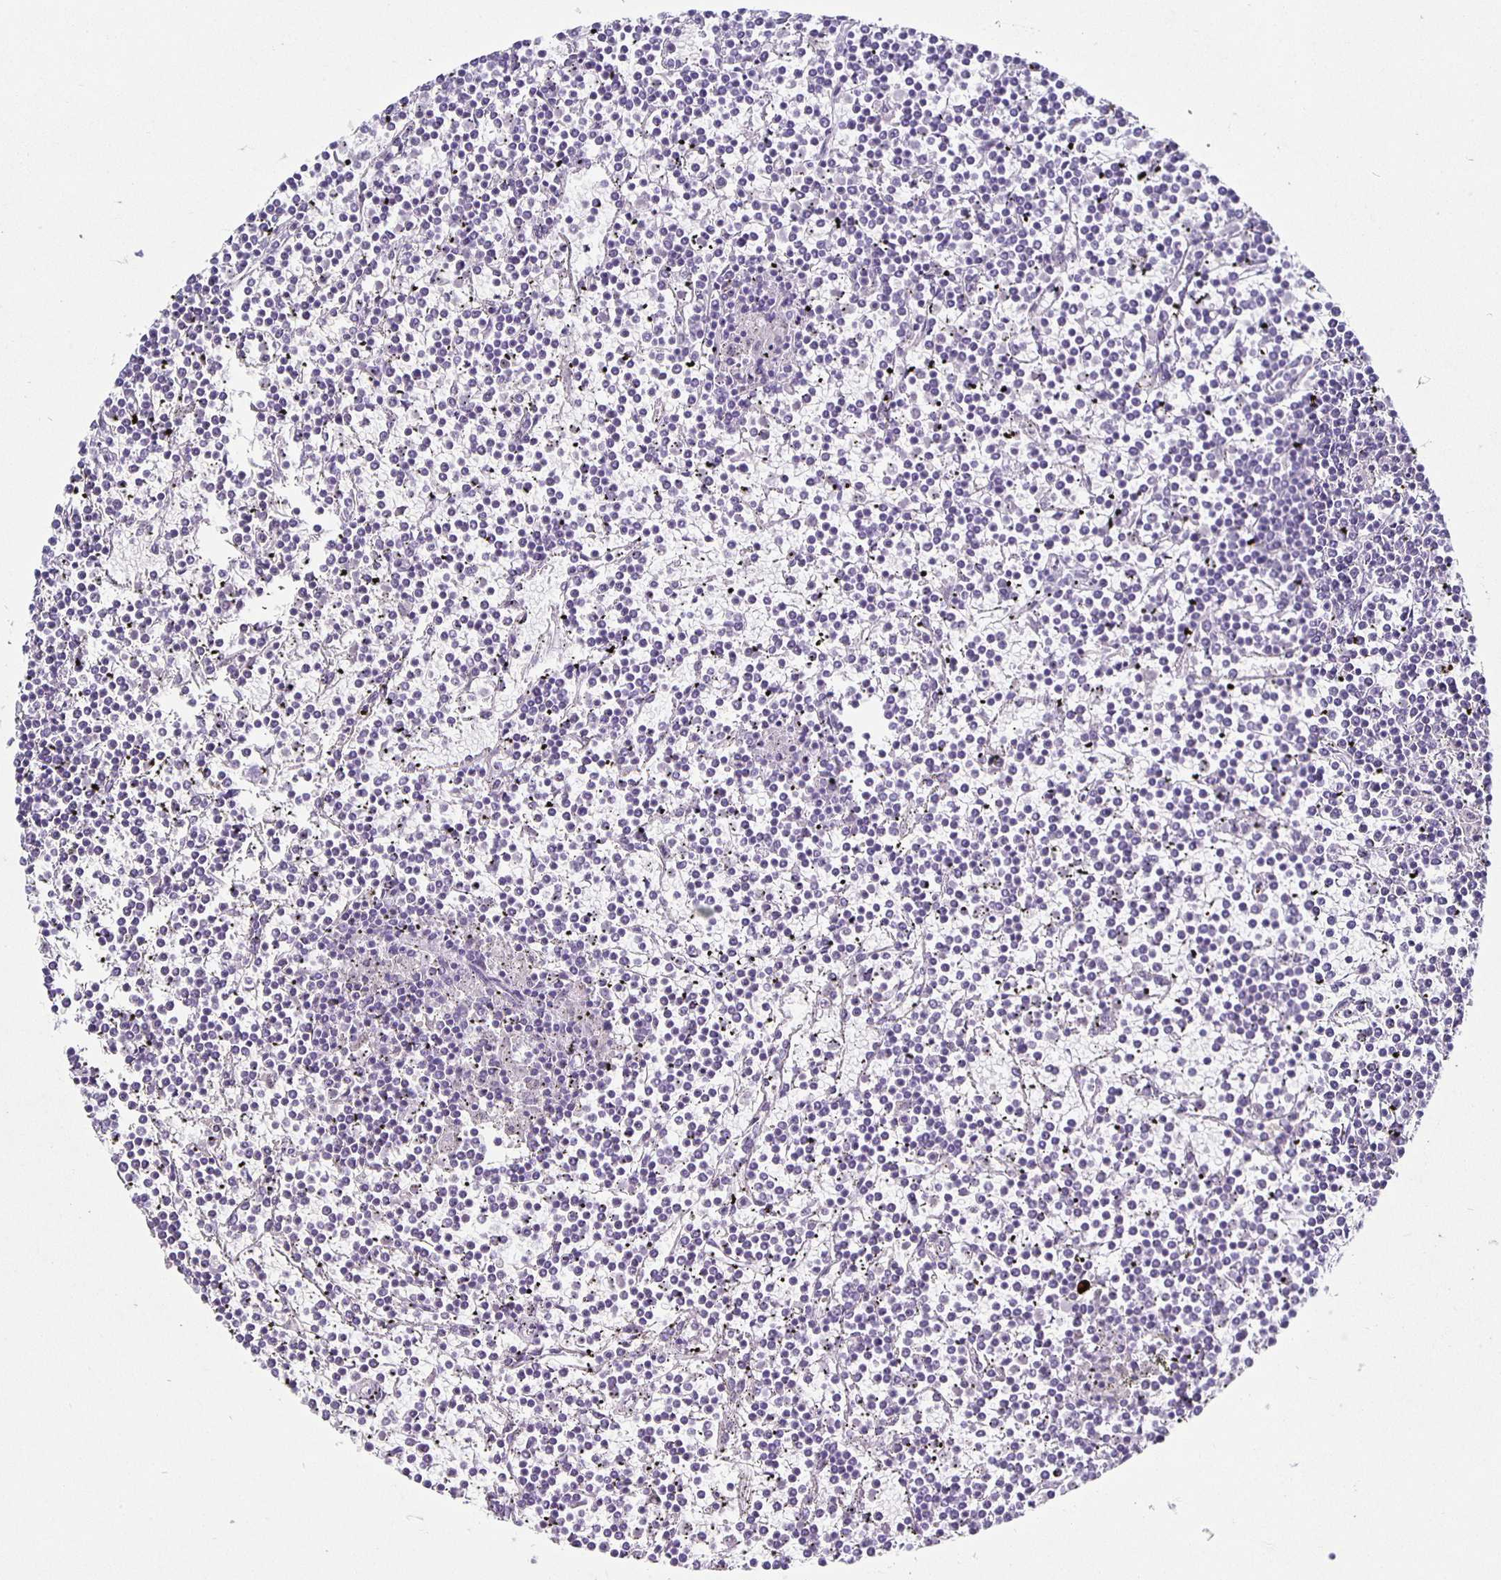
{"staining": {"intensity": "negative", "quantity": "none", "location": "none"}, "tissue": "lymphoma", "cell_type": "Tumor cells", "image_type": "cancer", "snomed": [{"axis": "morphology", "description": "Malignant lymphoma, non-Hodgkin's type, Low grade"}, {"axis": "topography", "description": "Spleen"}], "caption": "This is an immunohistochemistry micrograph of human low-grade malignant lymphoma, non-Hodgkin's type. There is no staining in tumor cells.", "gene": "CARNS1", "patient": {"sex": "female", "age": 19}}